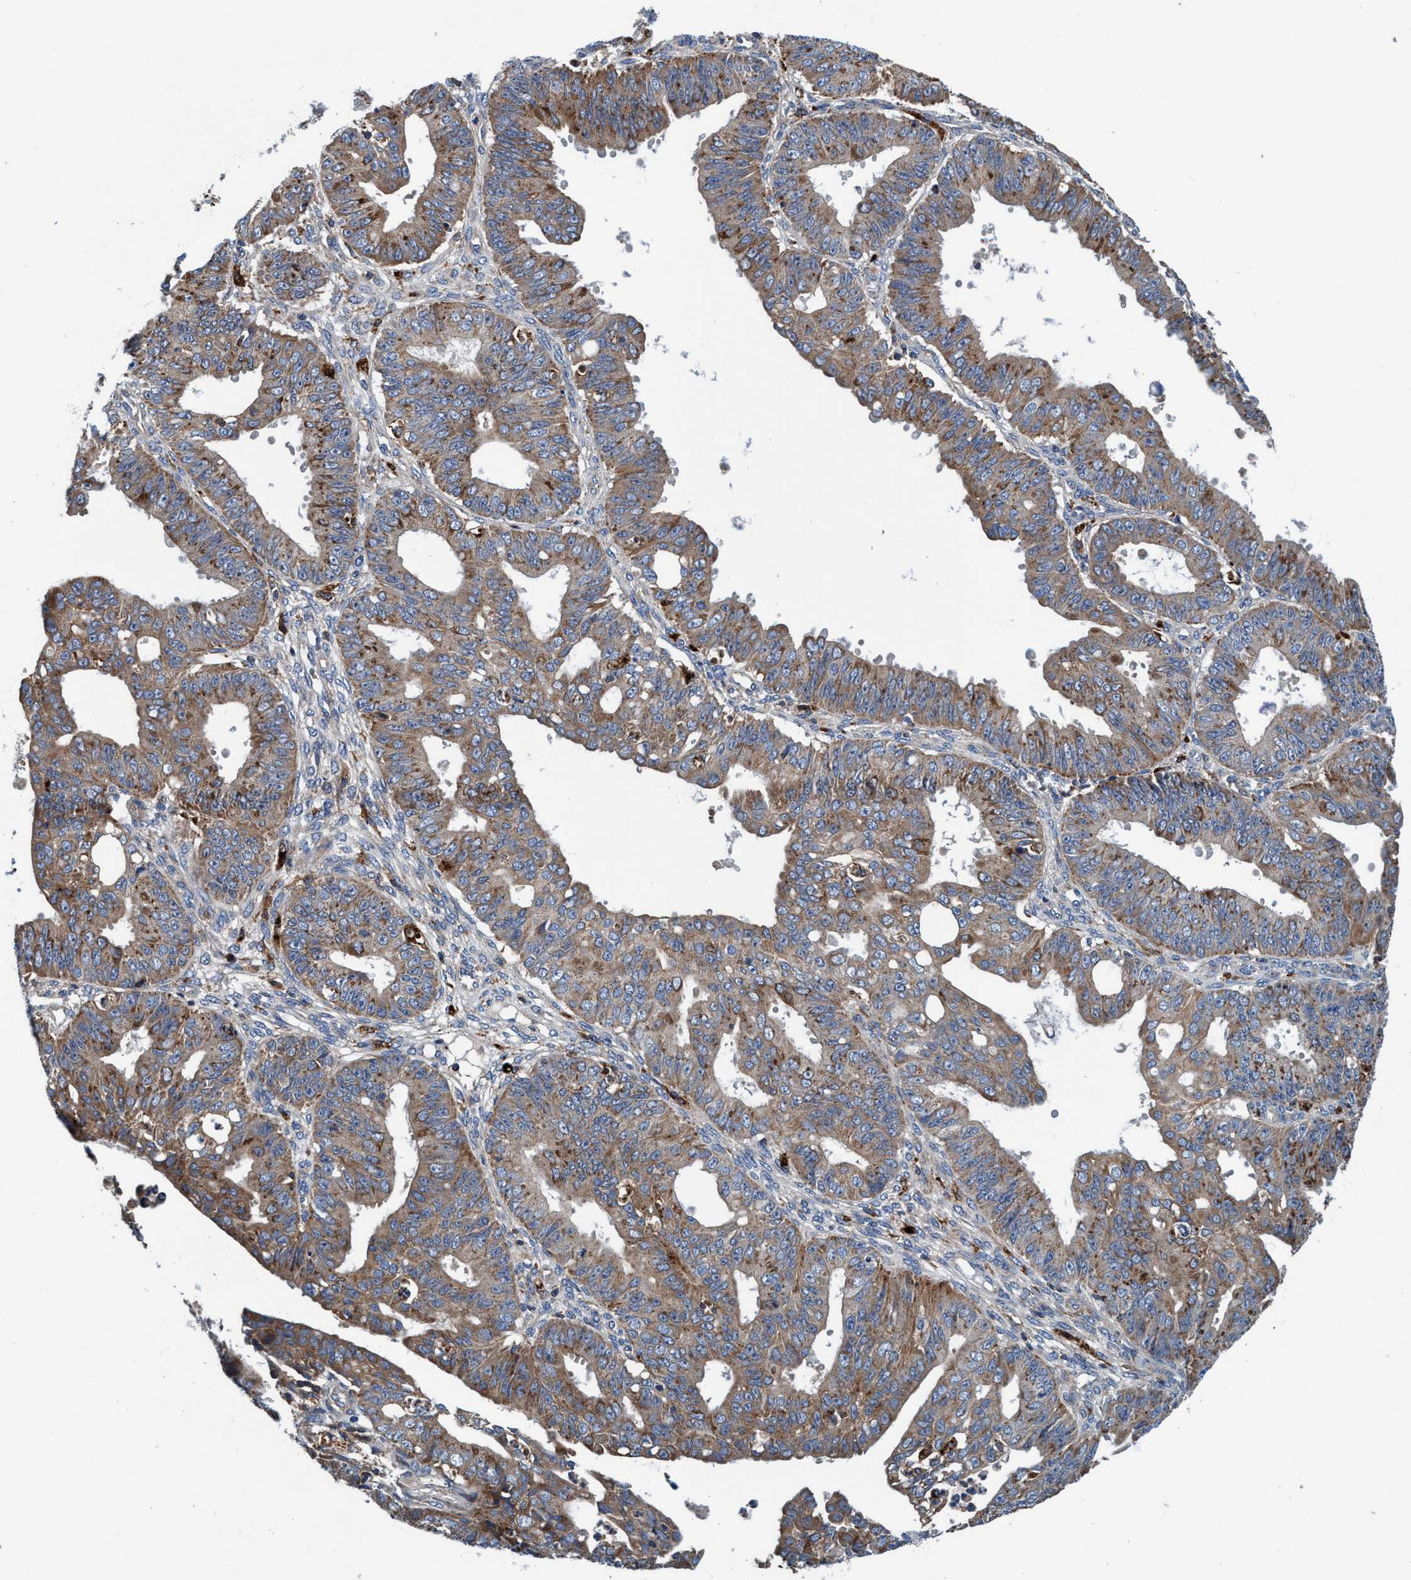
{"staining": {"intensity": "weak", "quantity": ">75%", "location": "cytoplasmic/membranous"}, "tissue": "ovarian cancer", "cell_type": "Tumor cells", "image_type": "cancer", "snomed": [{"axis": "morphology", "description": "Carcinoma, endometroid"}, {"axis": "topography", "description": "Ovary"}], "caption": "An image of human ovarian endometroid carcinoma stained for a protein reveals weak cytoplasmic/membranous brown staining in tumor cells.", "gene": "ENDOG", "patient": {"sex": "female", "age": 42}}